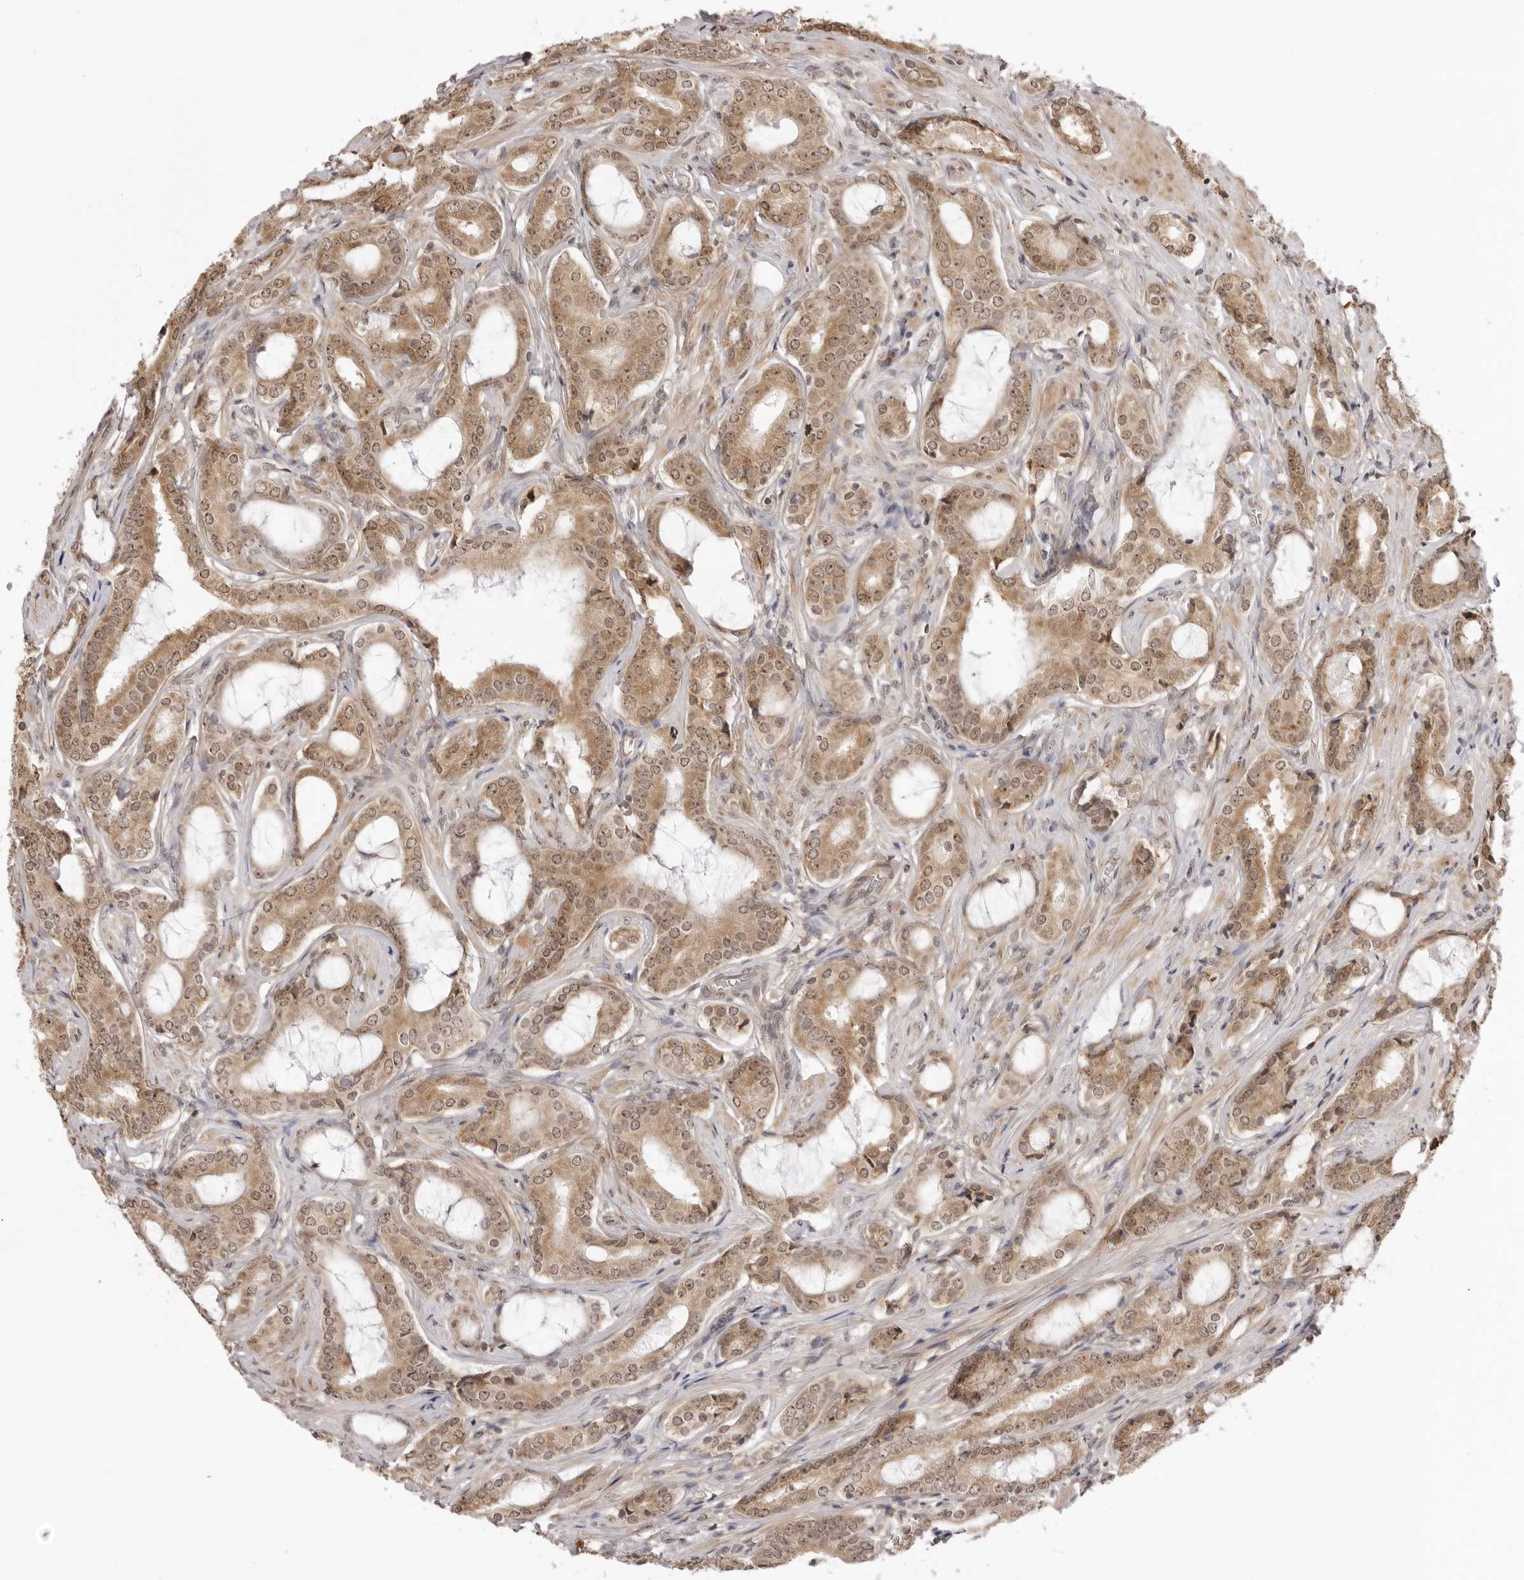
{"staining": {"intensity": "moderate", "quantity": ">75%", "location": "cytoplasmic/membranous"}, "tissue": "prostate cancer", "cell_type": "Tumor cells", "image_type": "cancer", "snomed": [{"axis": "morphology", "description": "Adenocarcinoma, High grade"}, {"axis": "topography", "description": "Prostate"}], "caption": "An image of high-grade adenocarcinoma (prostate) stained for a protein shows moderate cytoplasmic/membranous brown staining in tumor cells. The protein of interest is stained brown, and the nuclei are stained in blue (DAB IHC with brightfield microscopy, high magnification).", "gene": "ZC3H11A", "patient": {"sex": "male", "age": 73}}